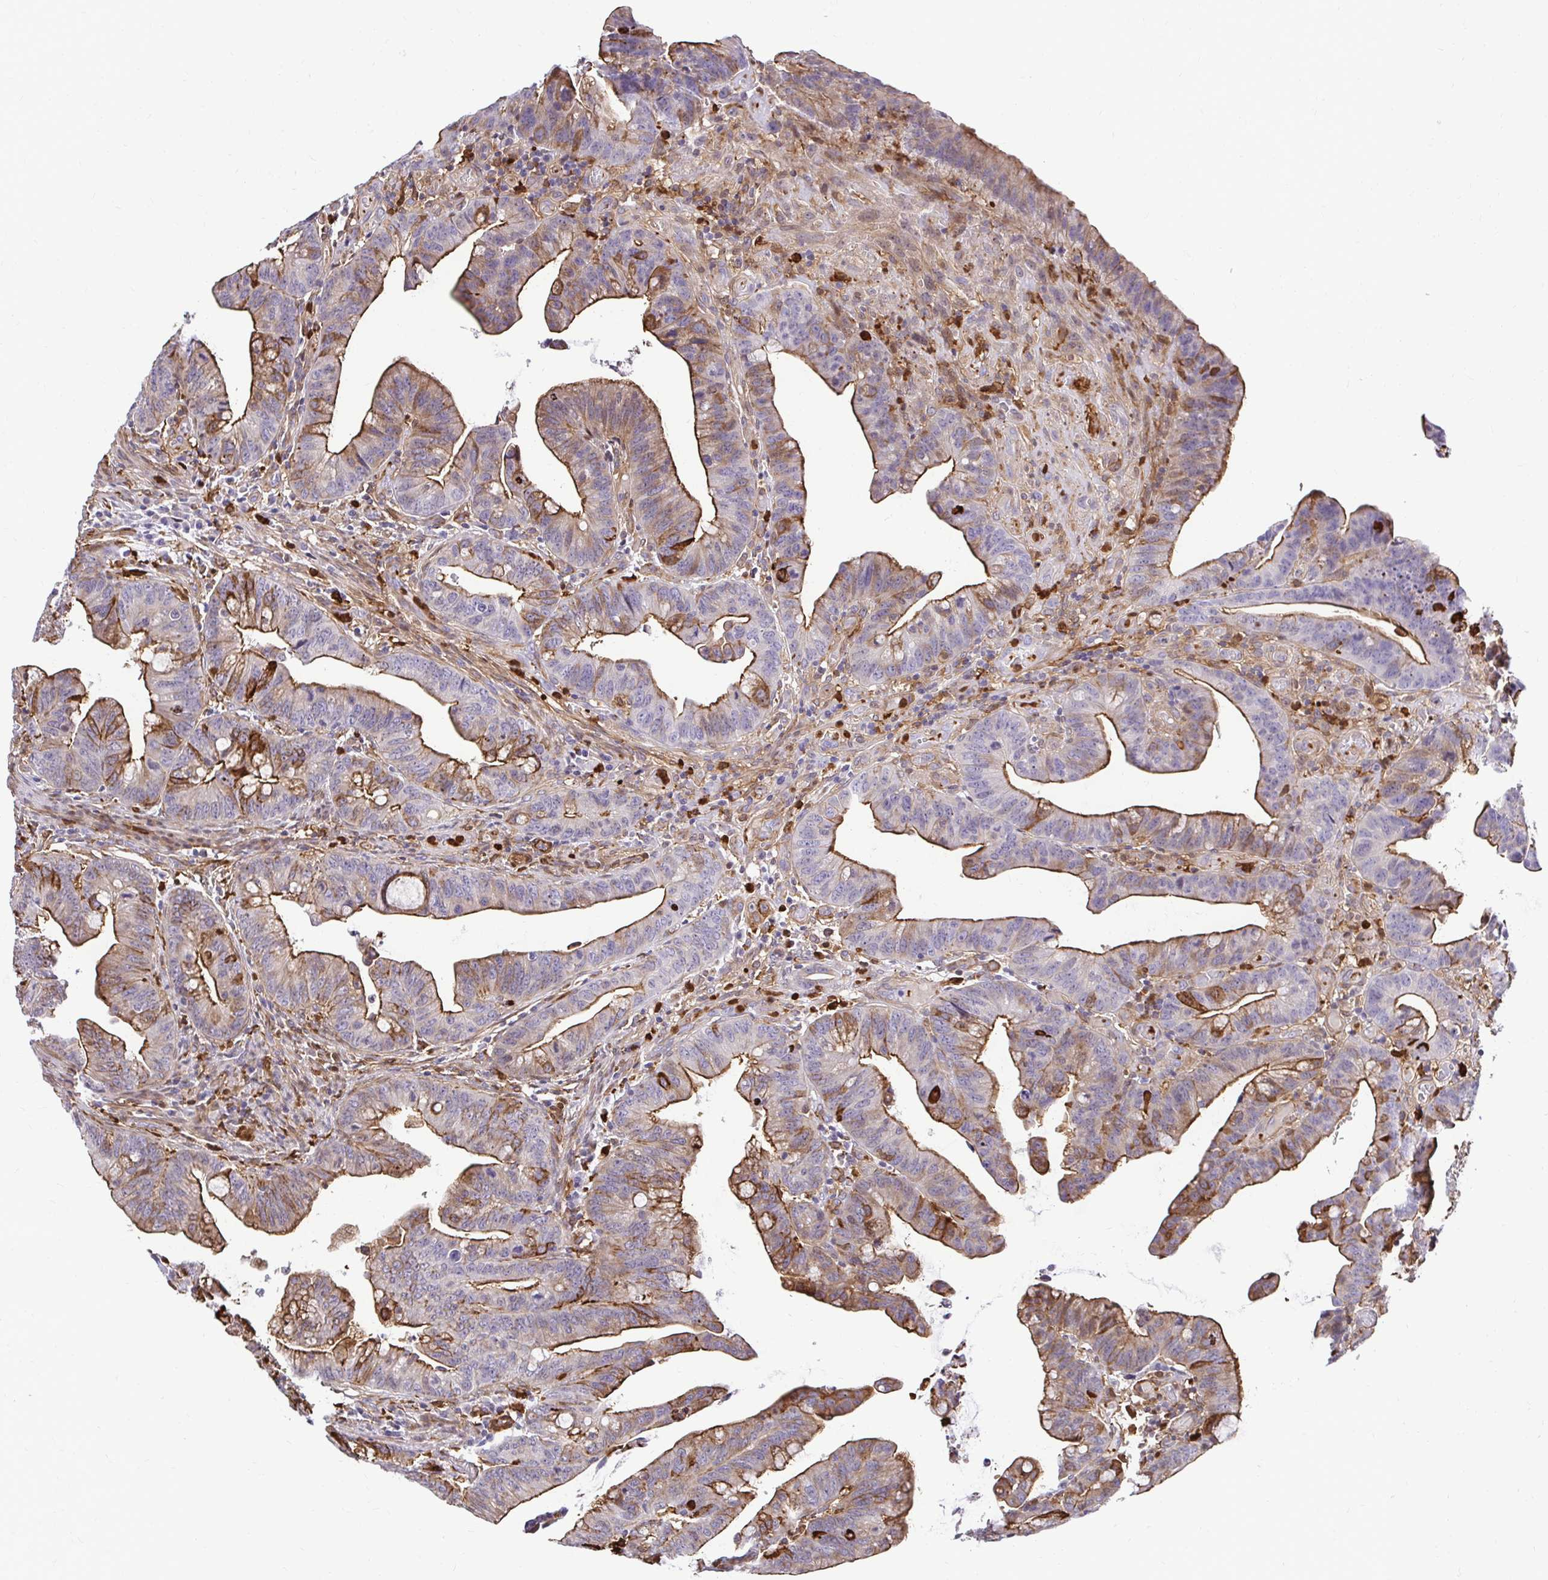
{"staining": {"intensity": "moderate", "quantity": ">75%", "location": "cytoplasmic/membranous"}, "tissue": "colorectal cancer", "cell_type": "Tumor cells", "image_type": "cancer", "snomed": [{"axis": "morphology", "description": "Adenocarcinoma, NOS"}, {"axis": "topography", "description": "Colon"}], "caption": "Immunohistochemical staining of human adenocarcinoma (colorectal) shows medium levels of moderate cytoplasmic/membranous protein positivity in approximately >75% of tumor cells. (Brightfield microscopy of DAB IHC at high magnification).", "gene": "GSN", "patient": {"sex": "male", "age": 62}}